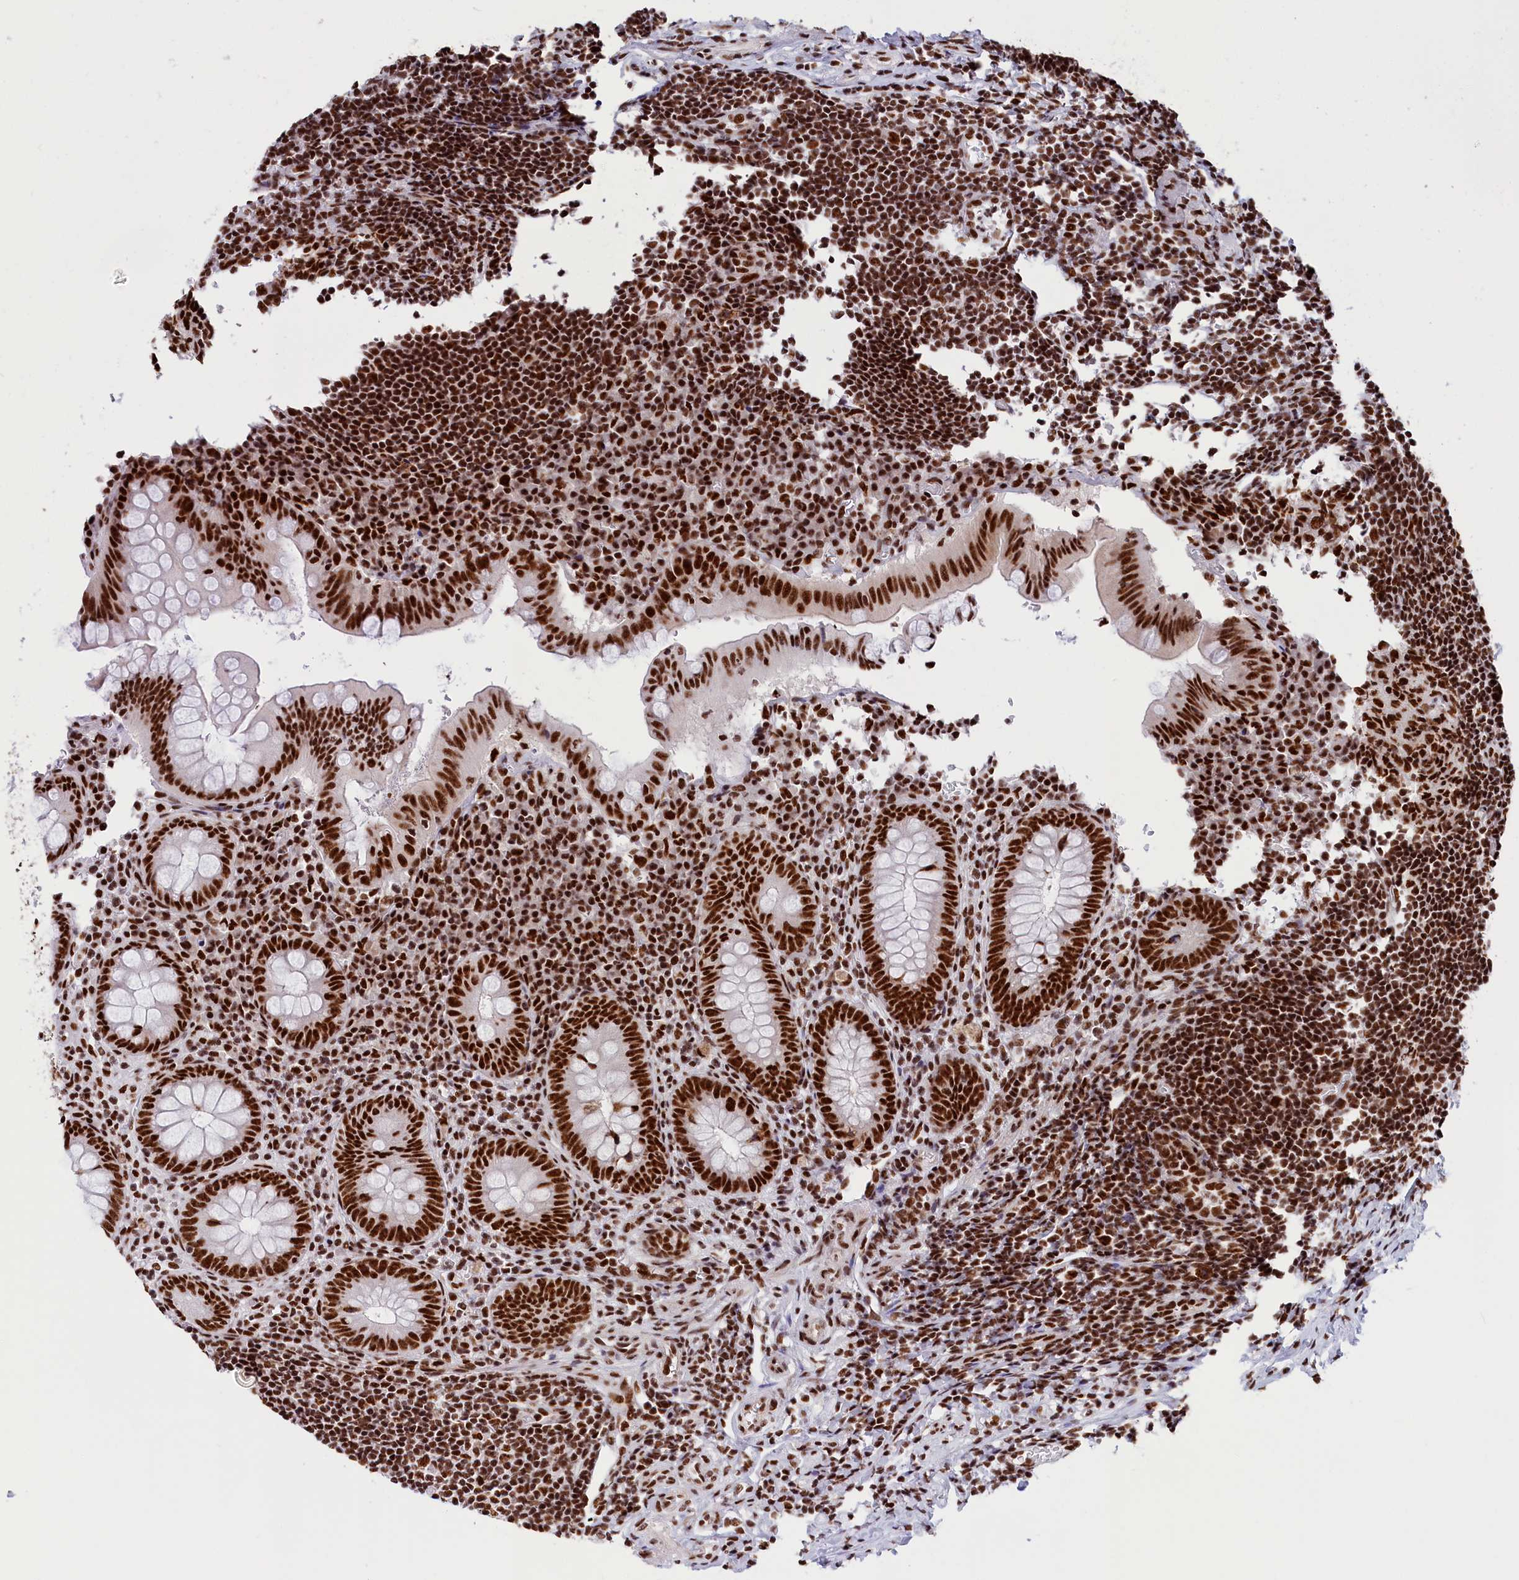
{"staining": {"intensity": "strong", "quantity": ">75%", "location": "nuclear"}, "tissue": "appendix", "cell_type": "Glandular cells", "image_type": "normal", "snomed": [{"axis": "morphology", "description": "Normal tissue, NOS"}, {"axis": "topography", "description": "Appendix"}], "caption": "Appendix stained with immunohistochemistry reveals strong nuclear expression in approximately >75% of glandular cells.", "gene": "SNRNP70", "patient": {"sex": "female", "age": 33}}